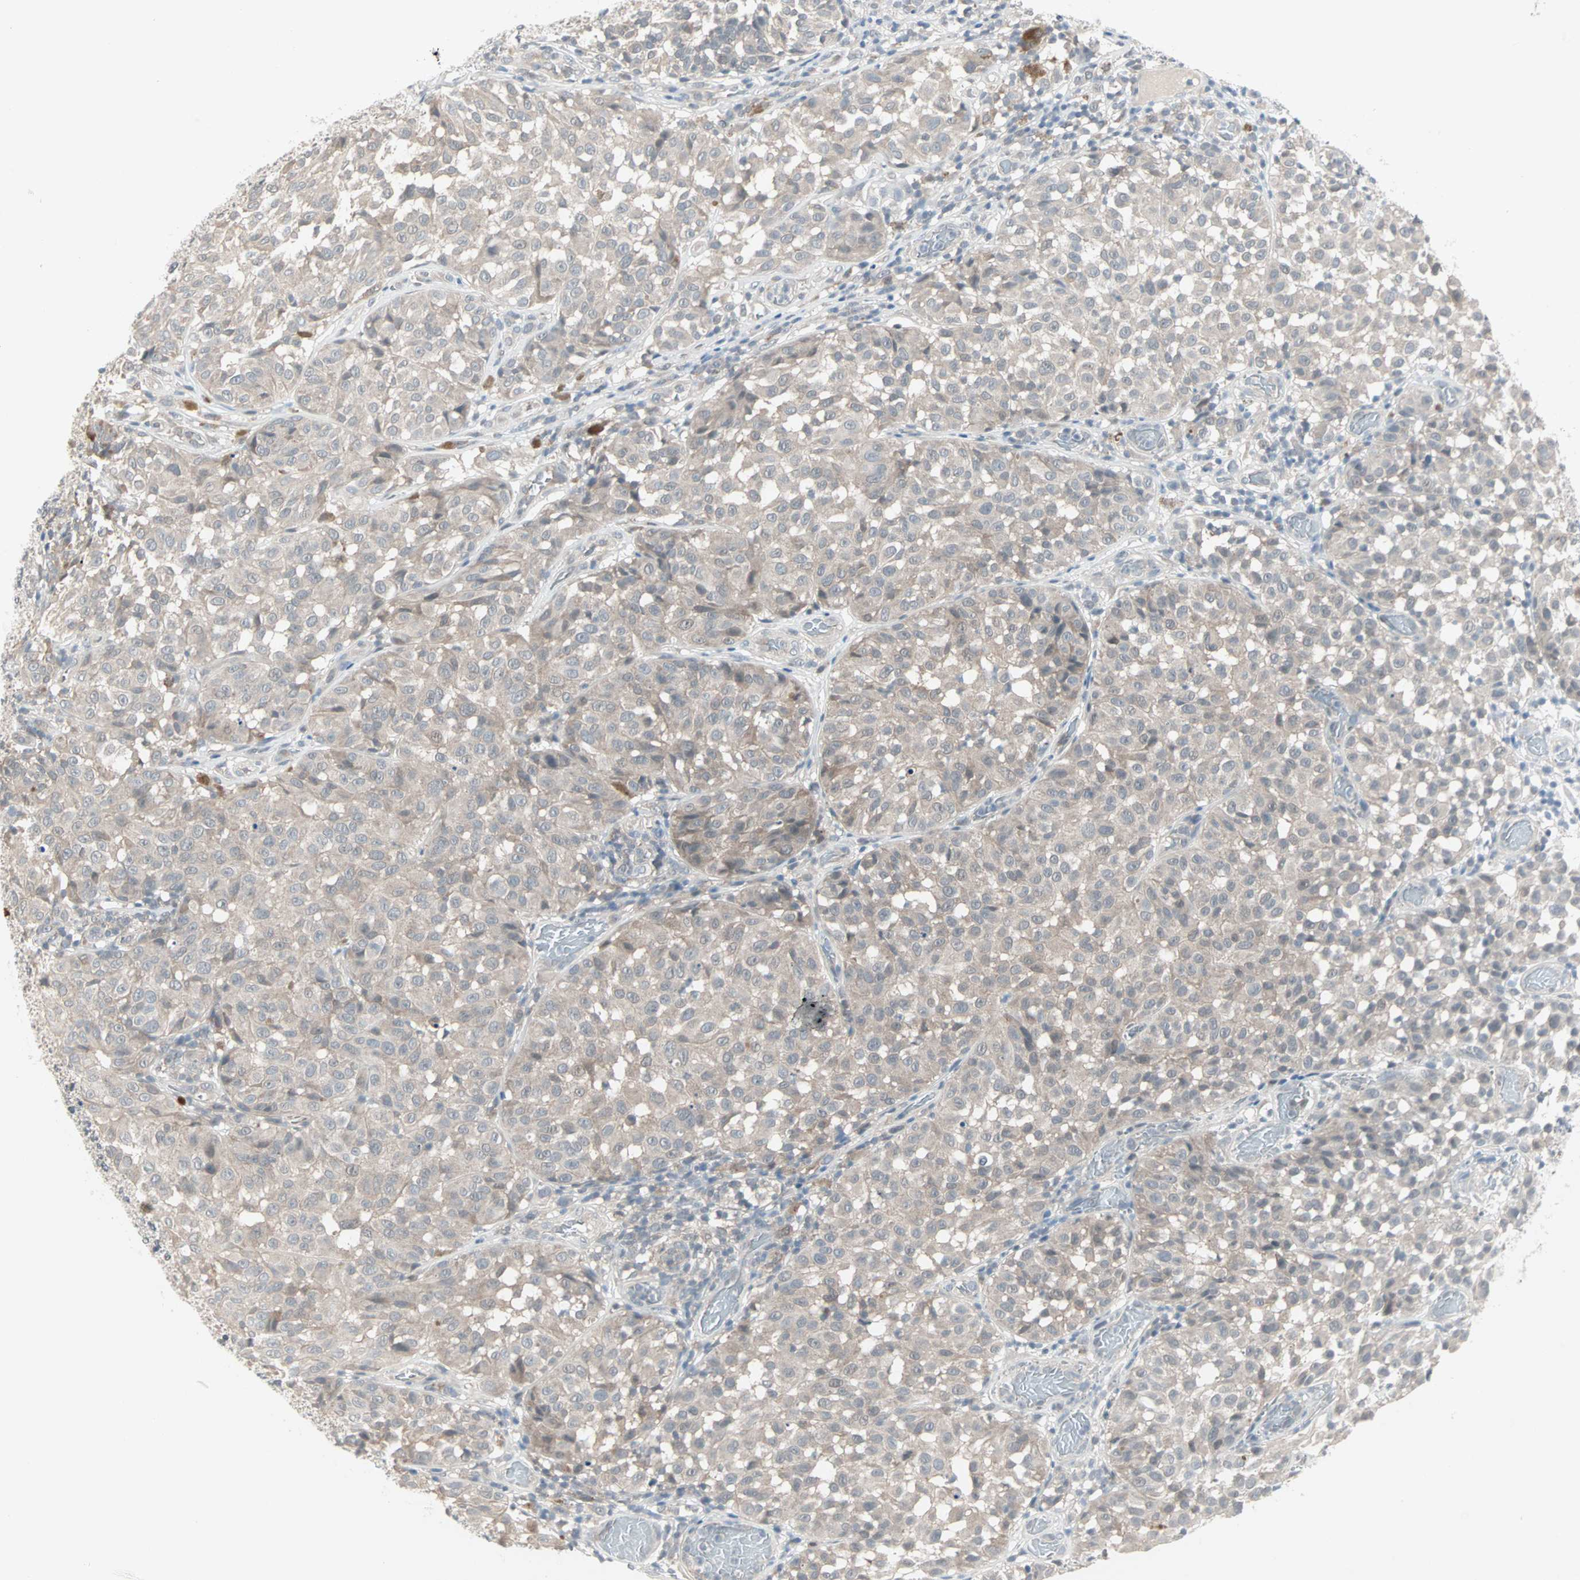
{"staining": {"intensity": "weak", "quantity": ">75%", "location": "cytoplasmic/membranous"}, "tissue": "melanoma", "cell_type": "Tumor cells", "image_type": "cancer", "snomed": [{"axis": "morphology", "description": "Malignant melanoma, NOS"}, {"axis": "topography", "description": "Skin"}], "caption": "Weak cytoplasmic/membranous expression for a protein is identified in about >75% of tumor cells of melanoma using IHC.", "gene": "PTPA", "patient": {"sex": "female", "age": 46}}